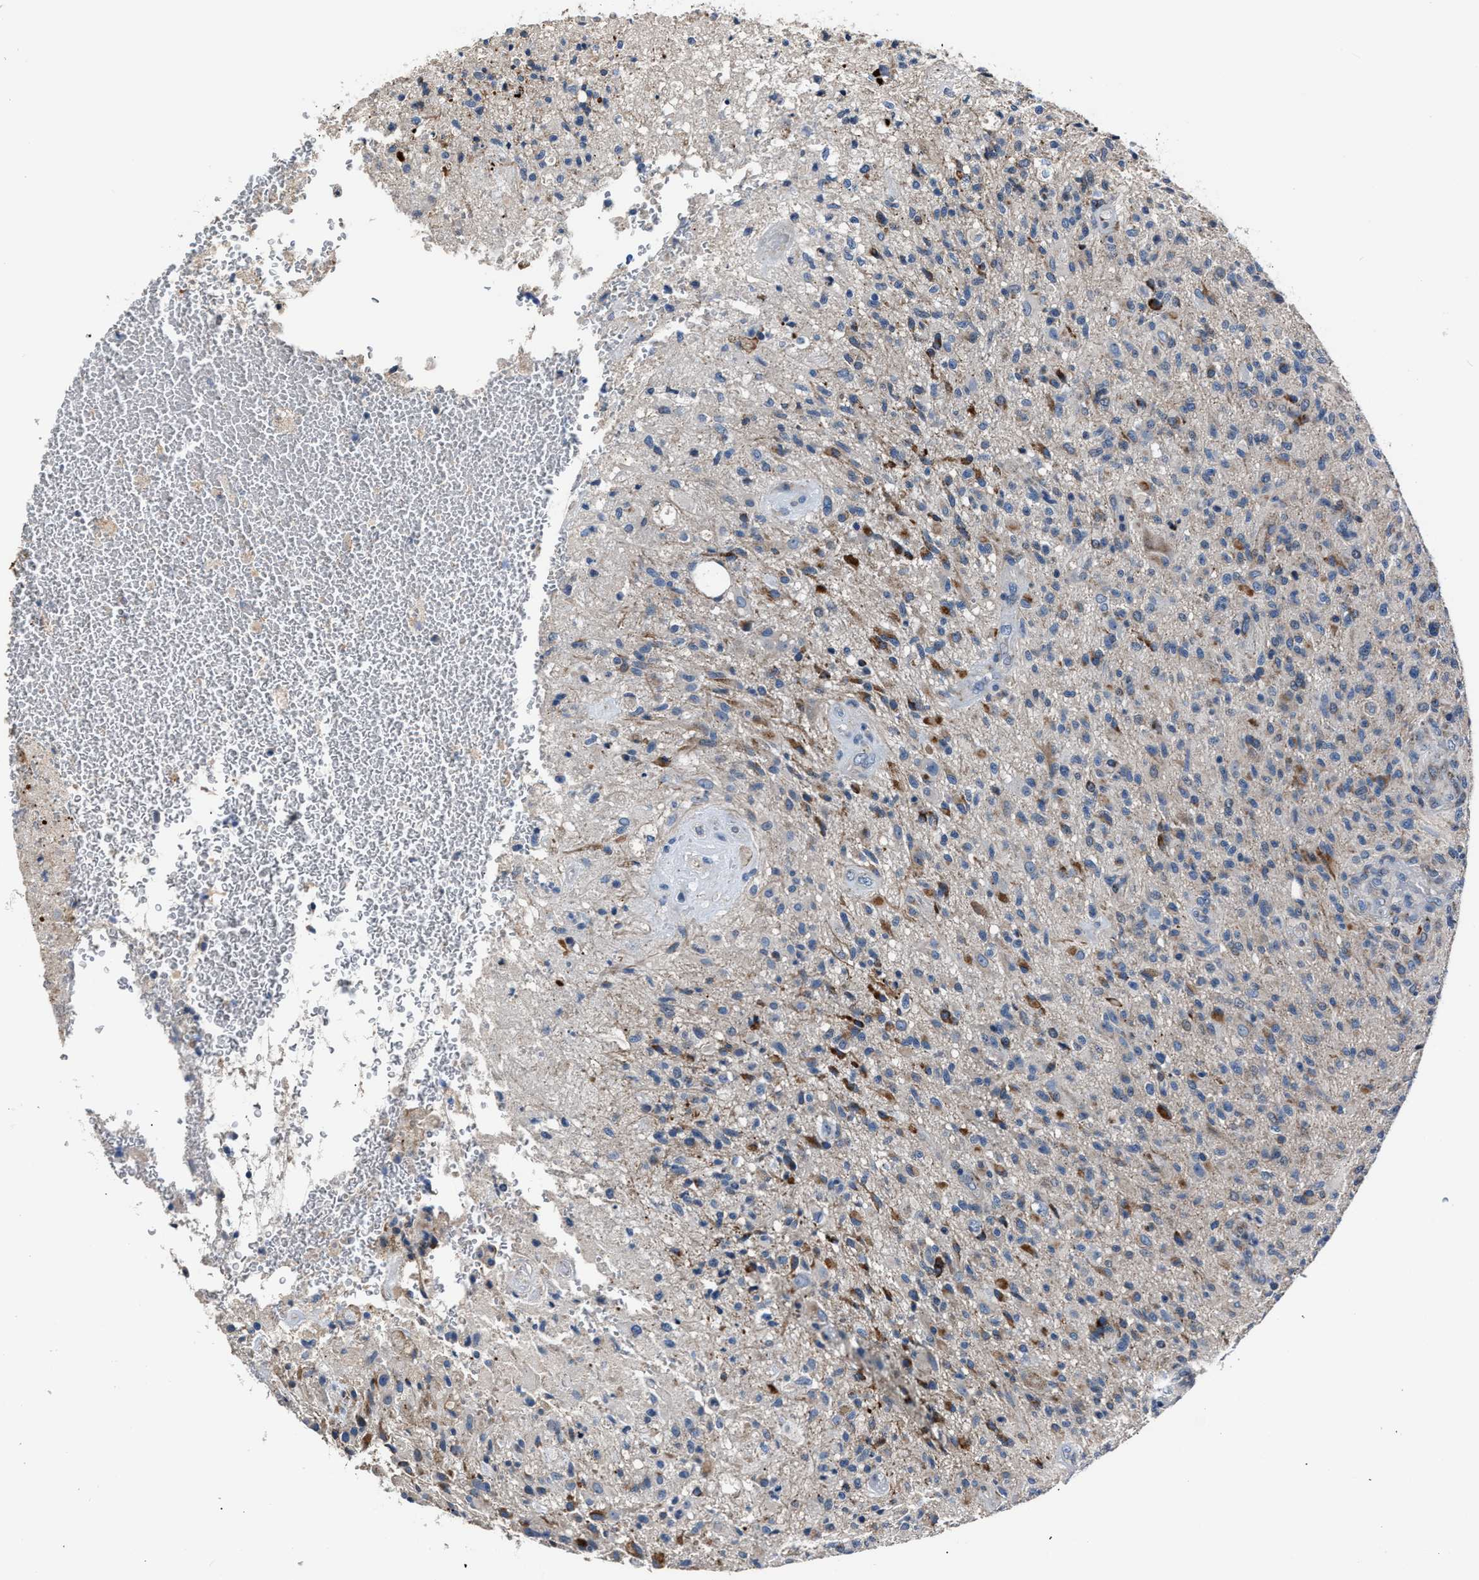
{"staining": {"intensity": "moderate", "quantity": "<25%", "location": "cytoplasmic/membranous"}, "tissue": "glioma", "cell_type": "Tumor cells", "image_type": "cancer", "snomed": [{"axis": "morphology", "description": "Glioma, malignant, High grade"}, {"axis": "topography", "description": "Brain"}], "caption": "This image reveals malignant high-grade glioma stained with immunohistochemistry (IHC) to label a protein in brown. The cytoplasmic/membranous of tumor cells show moderate positivity for the protein. Nuclei are counter-stained blue.", "gene": "DNAJC24", "patient": {"sex": "male", "age": 71}}